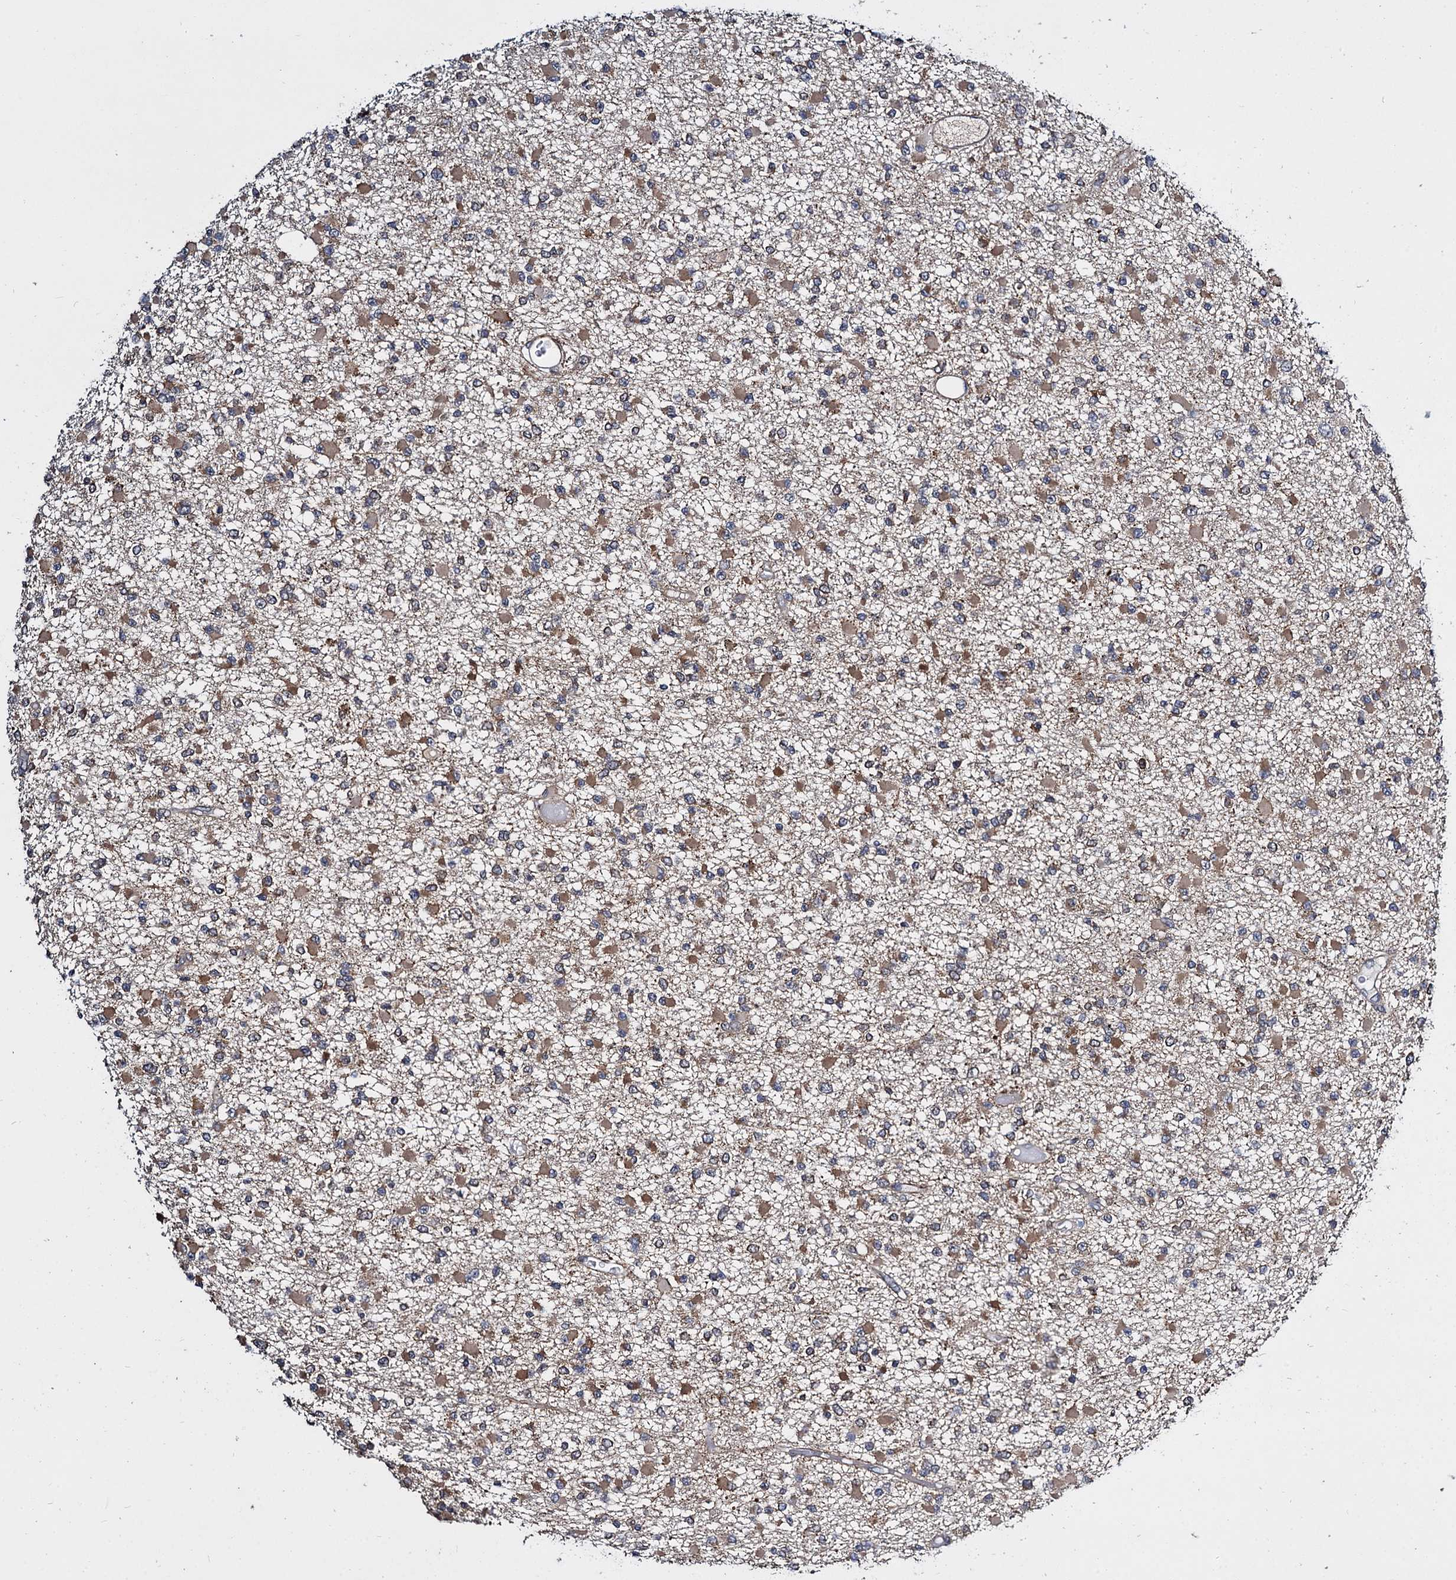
{"staining": {"intensity": "moderate", "quantity": ">75%", "location": "cytoplasmic/membranous"}, "tissue": "glioma", "cell_type": "Tumor cells", "image_type": "cancer", "snomed": [{"axis": "morphology", "description": "Glioma, malignant, Low grade"}, {"axis": "topography", "description": "Brain"}], "caption": "Brown immunohistochemical staining in human glioma demonstrates moderate cytoplasmic/membranous expression in about >75% of tumor cells. The protein of interest is shown in brown color, while the nuclei are stained blue.", "gene": "ARHGAP42", "patient": {"sex": "female", "age": 22}}